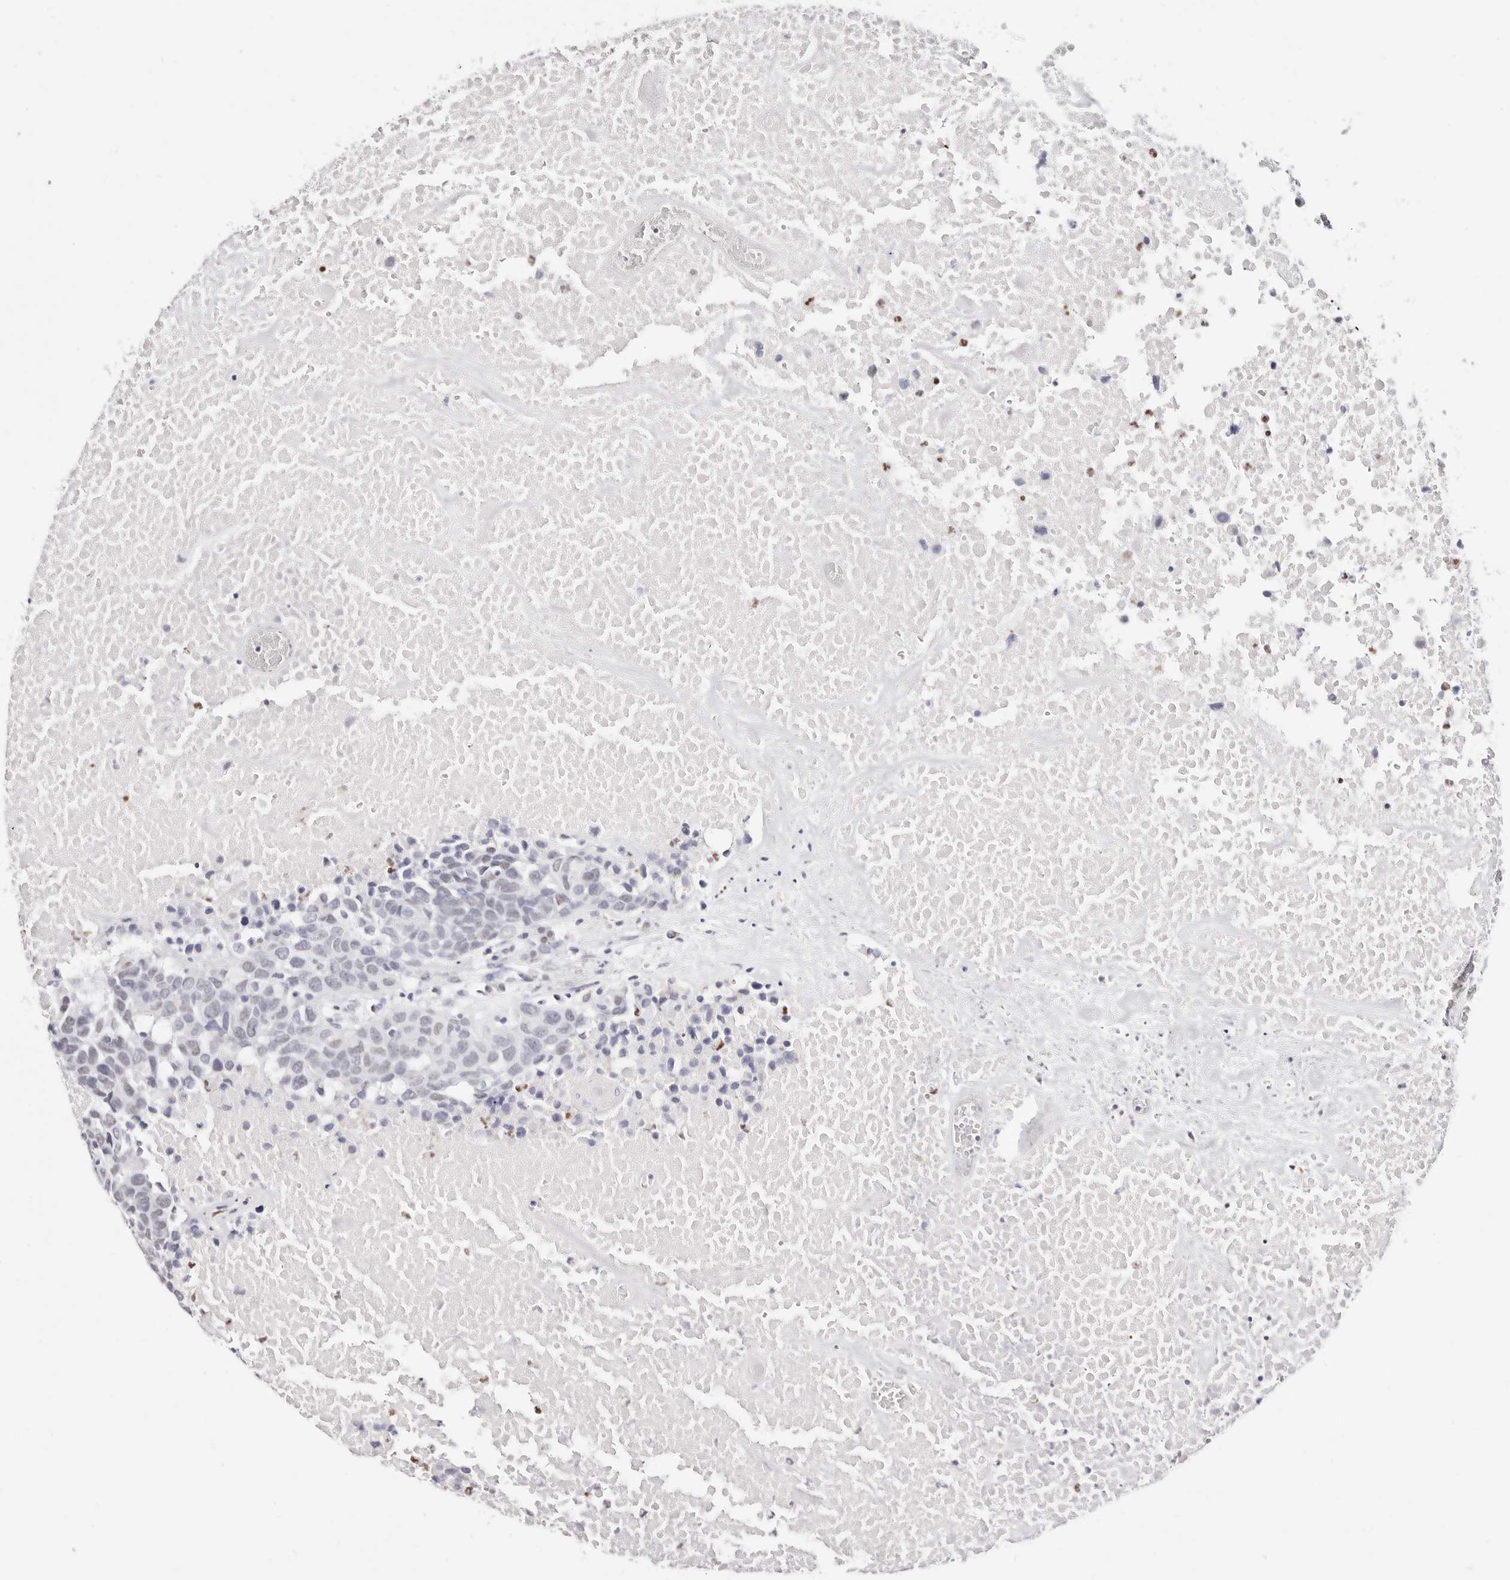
{"staining": {"intensity": "negative", "quantity": "none", "location": "none"}, "tissue": "head and neck cancer", "cell_type": "Tumor cells", "image_type": "cancer", "snomed": [{"axis": "morphology", "description": "Squamous cell carcinoma, NOS"}, {"axis": "topography", "description": "Head-Neck"}], "caption": "Immunohistochemistry histopathology image of squamous cell carcinoma (head and neck) stained for a protein (brown), which displays no staining in tumor cells.", "gene": "TKT", "patient": {"sex": "male", "age": 66}}